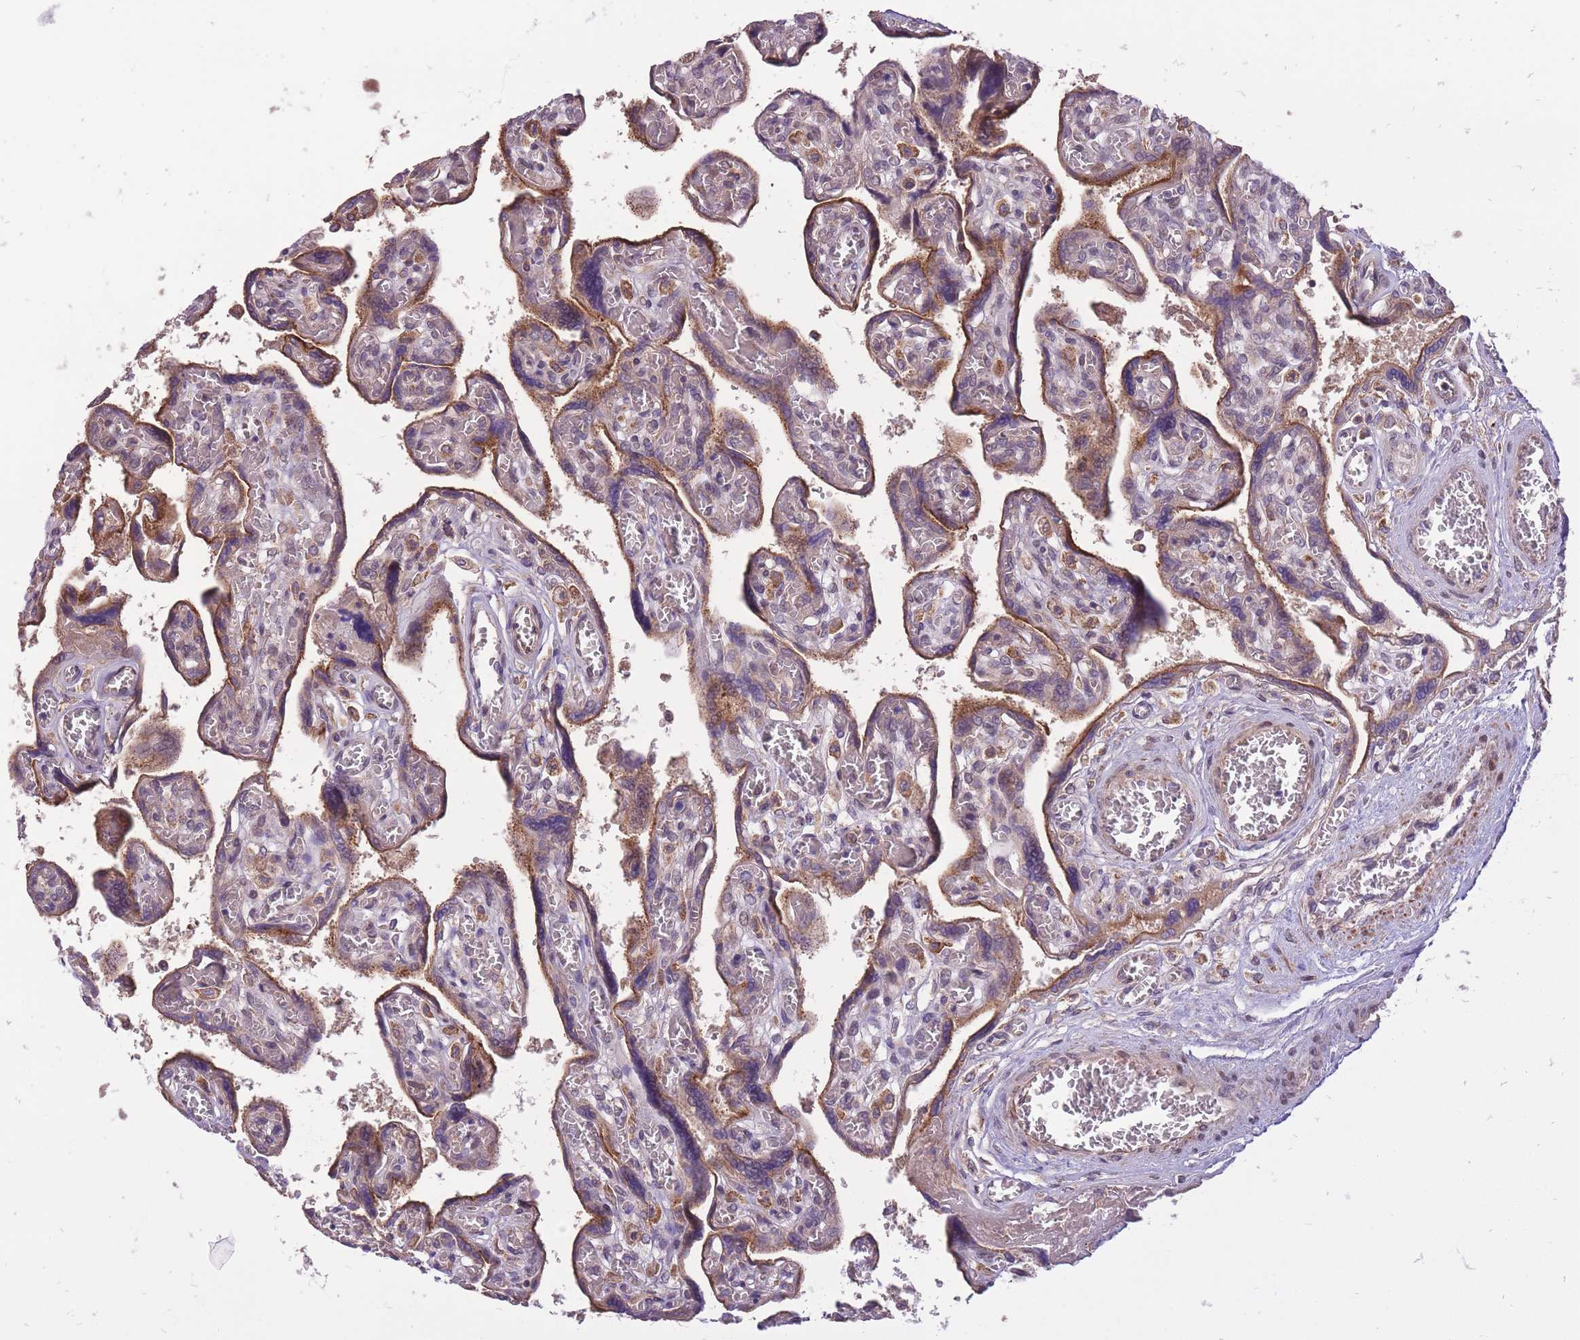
{"staining": {"intensity": "strong", "quantity": "25%-75%", "location": "cytoplasmic/membranous"}, "tissue": "placenta", "cell_type": "Trophoblastic cells", "image_type": "normal", "snomed": [{"axis": "morphology", "description": "Normal tissue, NOS"}, {"axis": "topography", "description": "Placenta"}], "caption": "Protein analysis of benign placenta exhibits strong cytoplasmic/membranous staining in approximately 25%-75% of trophoblastic cells.", "gene": "TET3", "patient": {"sex": "female", "age": 39}}